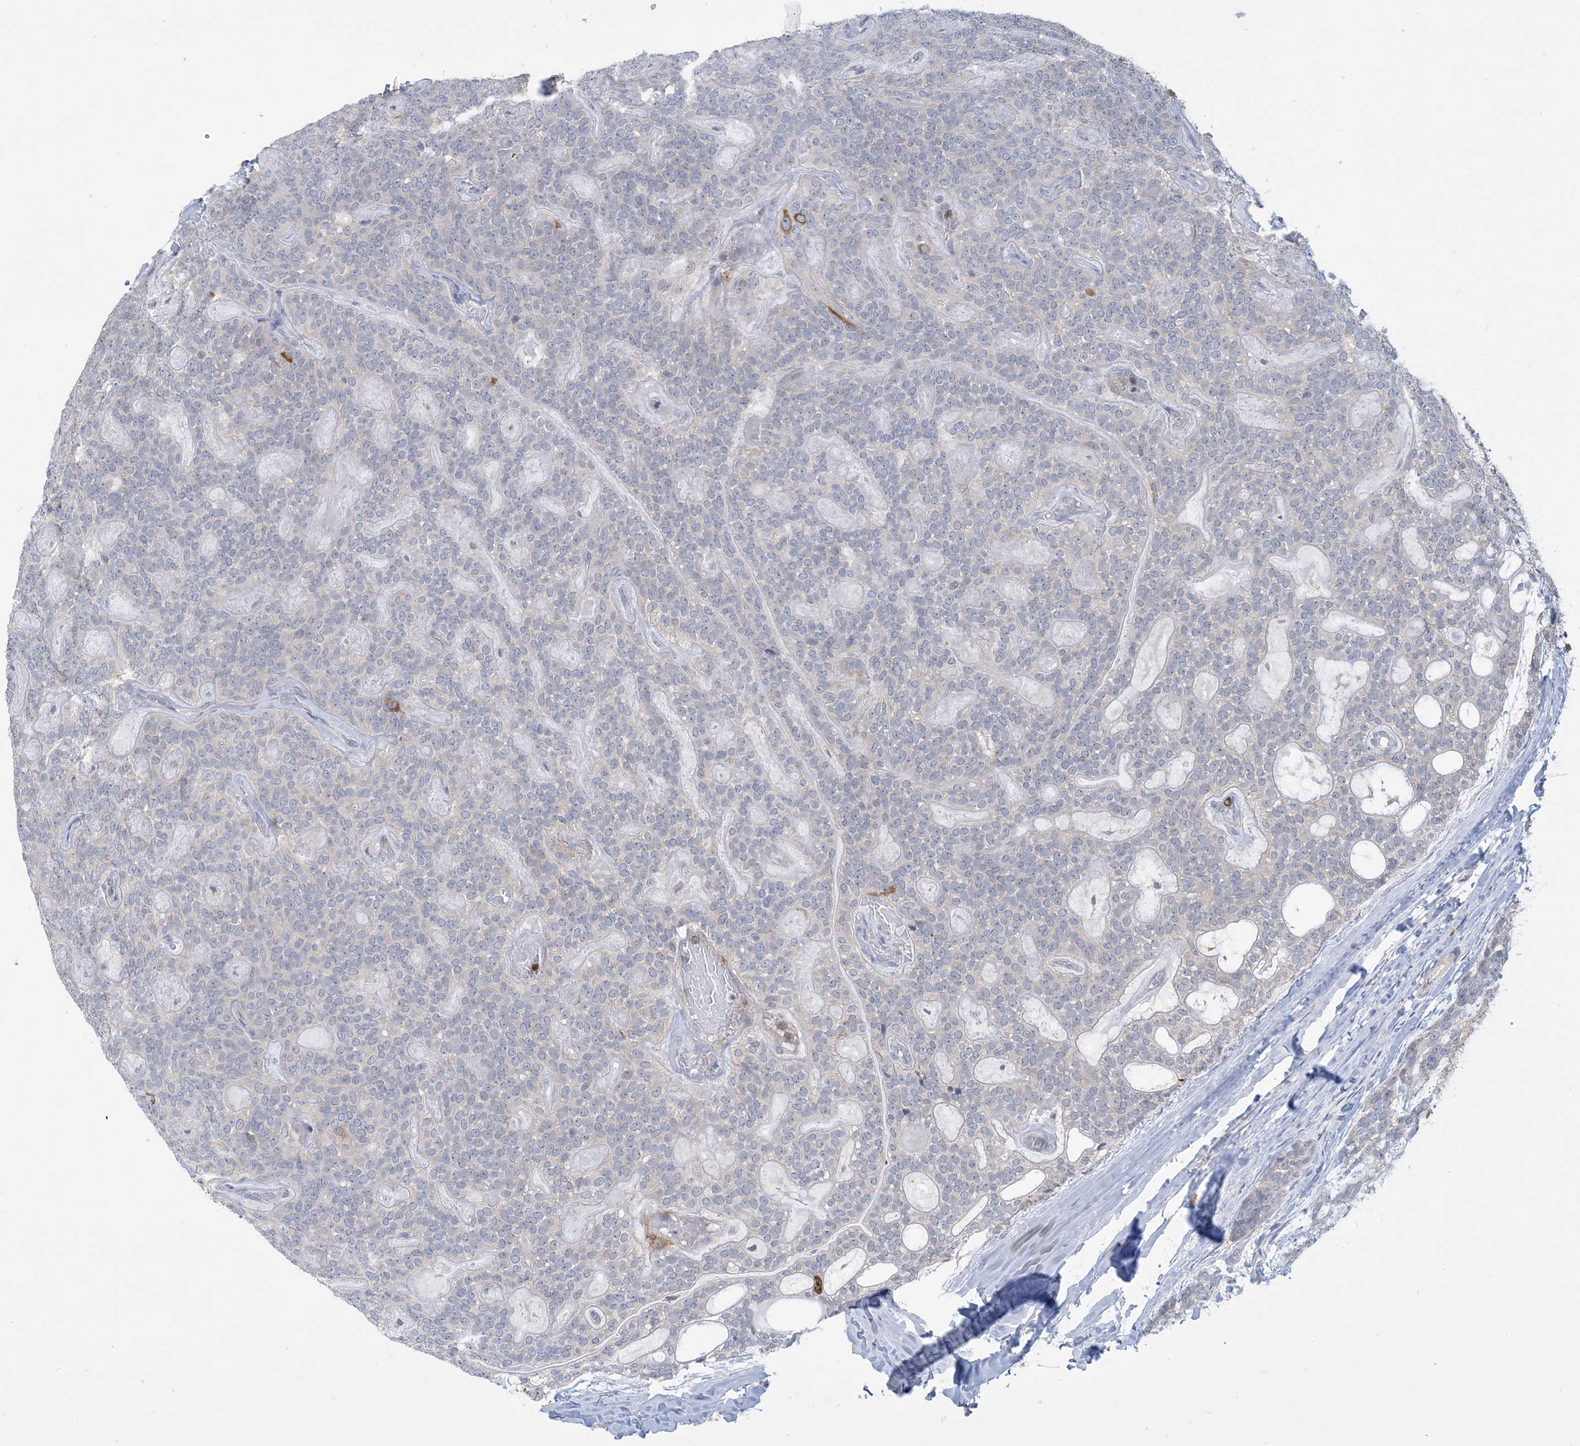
{"staining": {"intensity": "moderate", "quantity": "<25%", "location": "cytoplasmic/membranous"}, "tissue": "head and neck cancer", "cell_type": "Tumor cells", "image_type": "cancer", "snomed": [{"axis": "morphology", "description": "Adenocarcinoma, NOS"}, {"axis": "topography", "description": "Head-Neck"}], "caption": "Immunohistochemistry (IHC) photomicrograph of neoplastic tissue: human adenocarcinoma (head and neck) stained using immunohistochemistry demonstrates low levels of moderate protein expression localized specifically in the cytoplasmic/membranous of tumor cells, appearing as a cytoplasmic/membranous brown color.", "gene": "AOC1", "patient": {"sex": "male", "age": 66}}